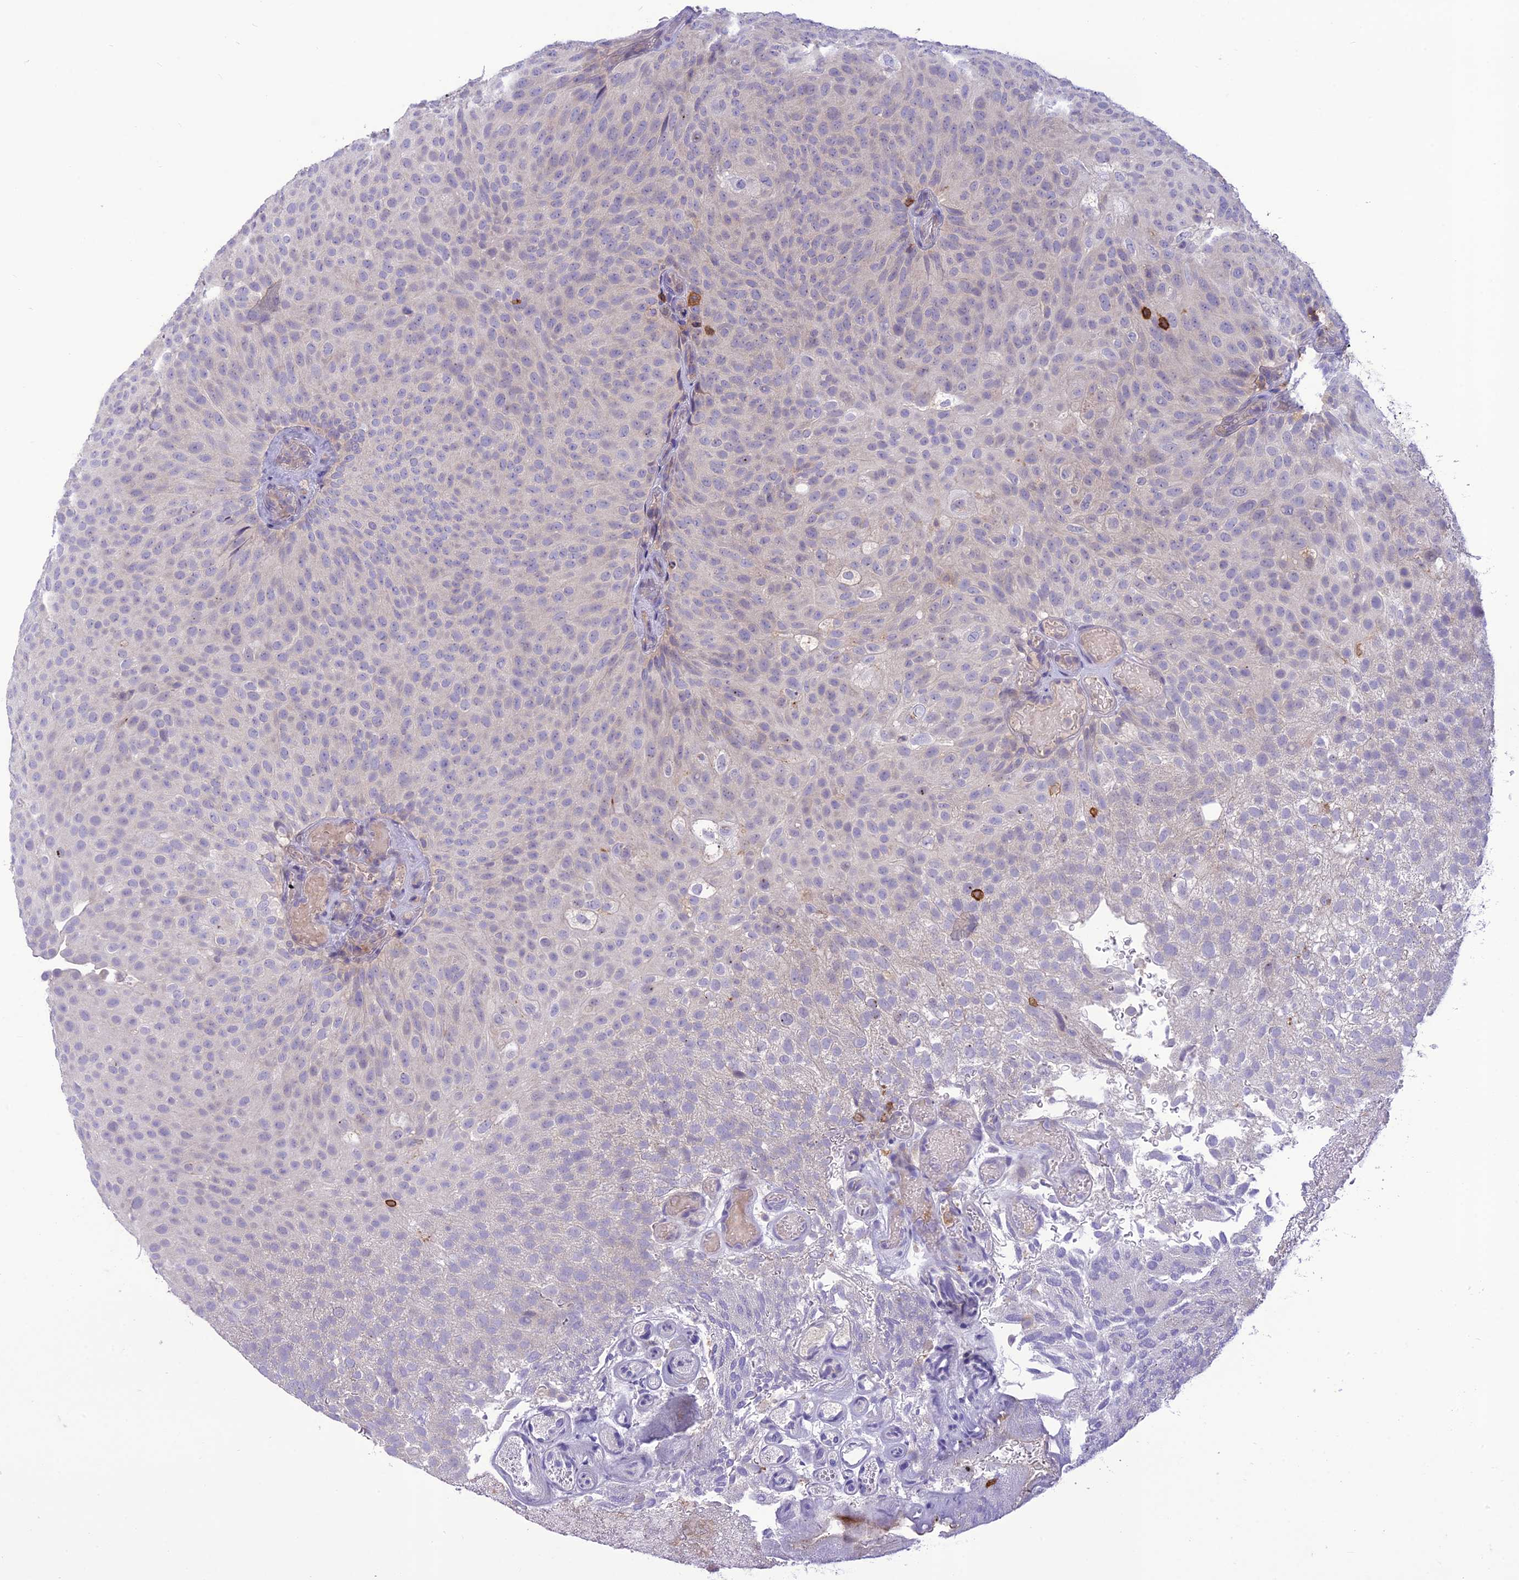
{"staining": {"intensity": "negative", "quantity": "none", "location": "none"}, "tissue": "urothelial cancer", "cell_type": "Tumor cells", "image_type": "cancer", "snomed": [{"axis": "morphology", "description": "Urothelial carcinoma, Low grade"}, {"axis": "topography", "description": "Urinary bladder"}], "caption": "This is a image of immunohistochemistry staining of urothelial carcinoma (low-grade), which shows no staining in tumor cells. (DAB immunohistochemistry with hematoxylin counter stain).", "gene": "ITGAE", "patient": {"sex": "male", "age": 78}}